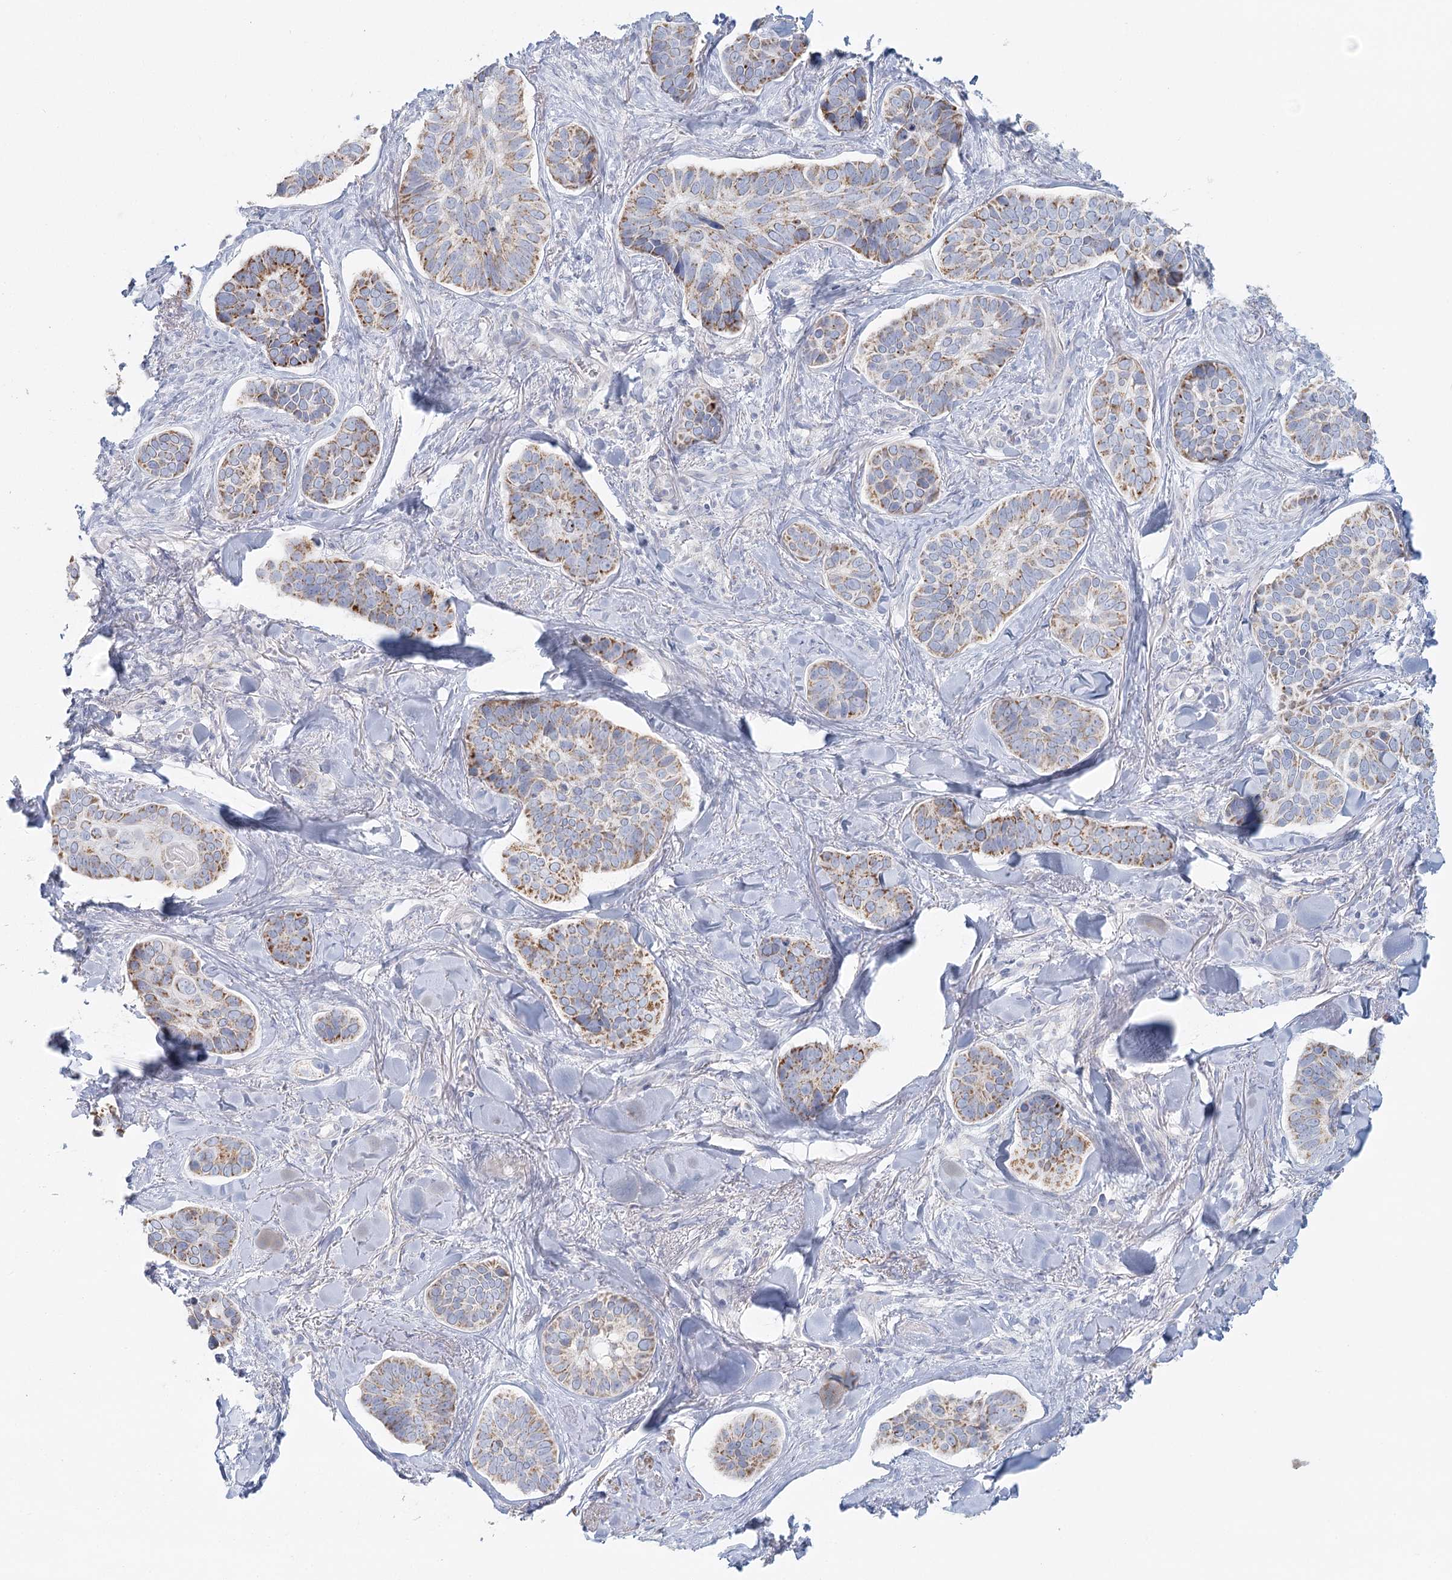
{"staining": {"intensity": "moderate", "quantity": "25%-75%", "location": "cytoplasmic/membranous"}, "tissue": "skin cancer", "cell_type": "Tumor cells", "image_type": "cancer", "snomed": [{"axis": "morphology", "description": "Basal cell carcinoma"}, {"axis": "topography", "description": "Skin"}], "caption": "Immunohistochemistry (DAB (3,3'-diaminobenzidine)) staining of skin cancer shows moderate cytoplasmic/membranous protein positivity in approximately 25%-75% of tumor cells. The staining was performed using DAB to visualize the protein expression in brown, while the nuclei were stained in blue with hematoxylin (Magnification: 20x).", "gene": "BPHL", "patient": {"sex": "male", "age": 62}}